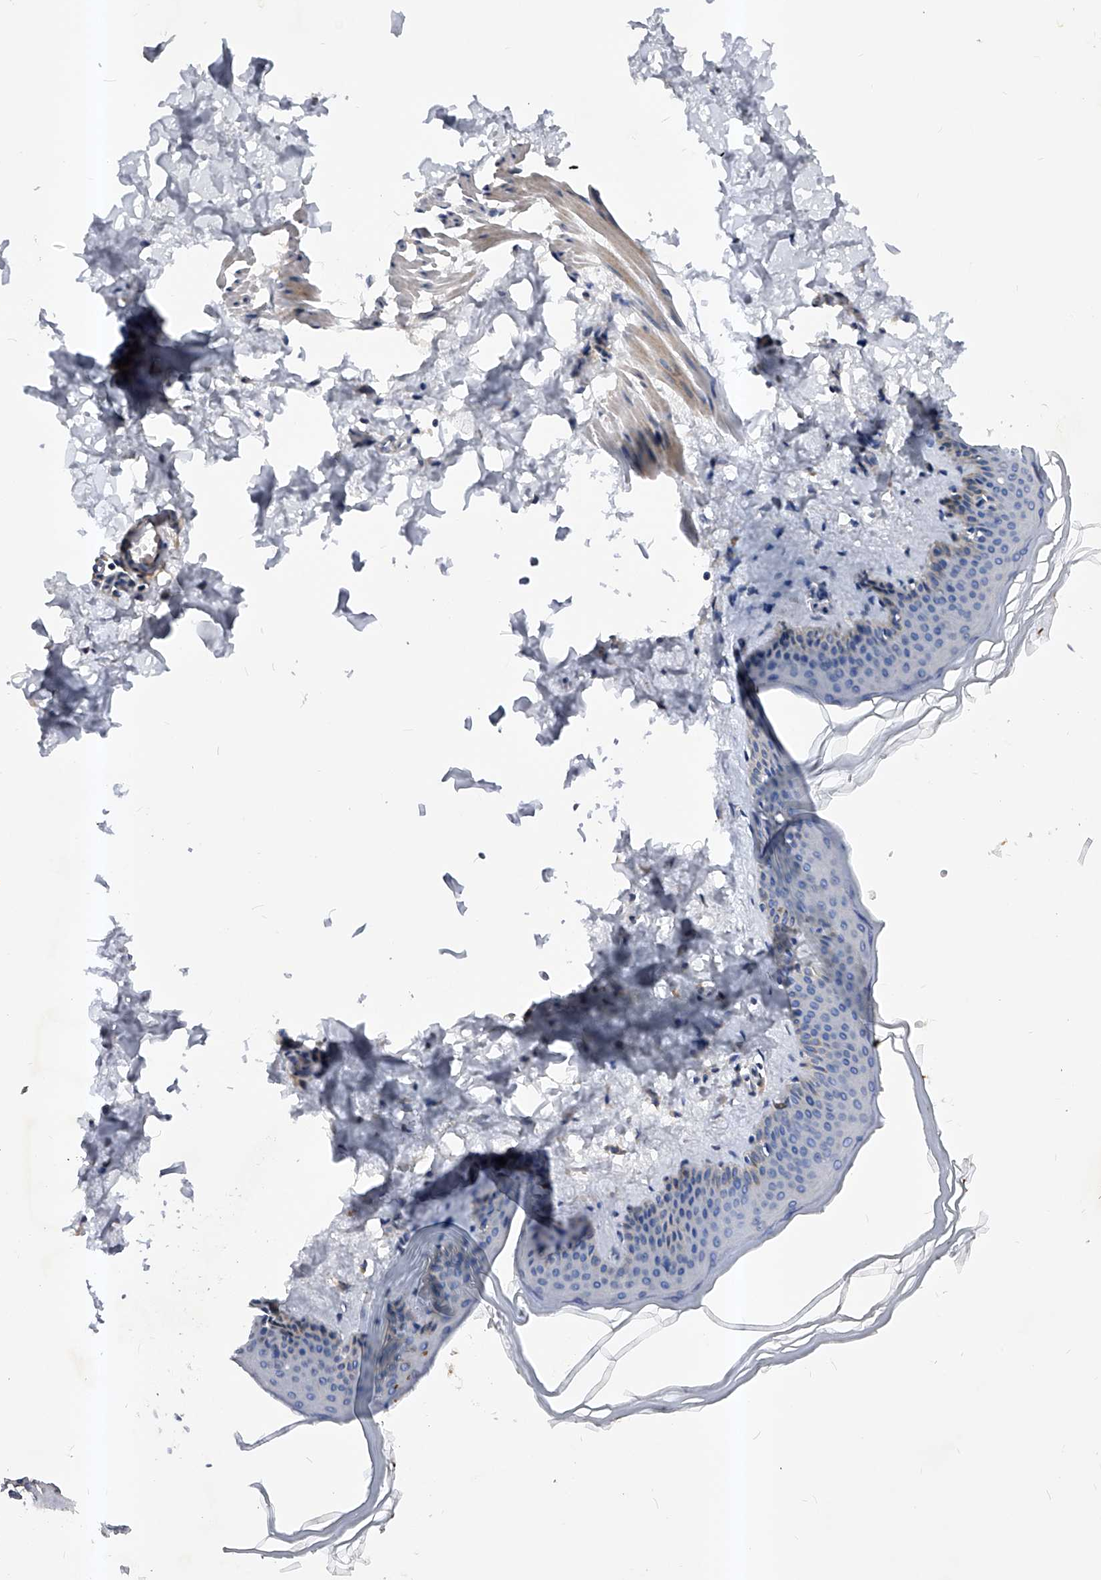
{"staining": {"intensity": "negative", "quantity": "none", "location": "none"}, "tissue": "skin", "cell_type": "Fibroblasts", "image_type": "normal", "snomed": [{"axis": "morphology", "description": "Normal tissue, NOS"}, {"axis": "topography", "description": "Skin"}], "caption": "This is an immunohistochemistry (IHC) image of benign skin. There is no expression in fibroblasts.", "gene": "ARL4C", "patient": {"sex": "female", "age": 27}}